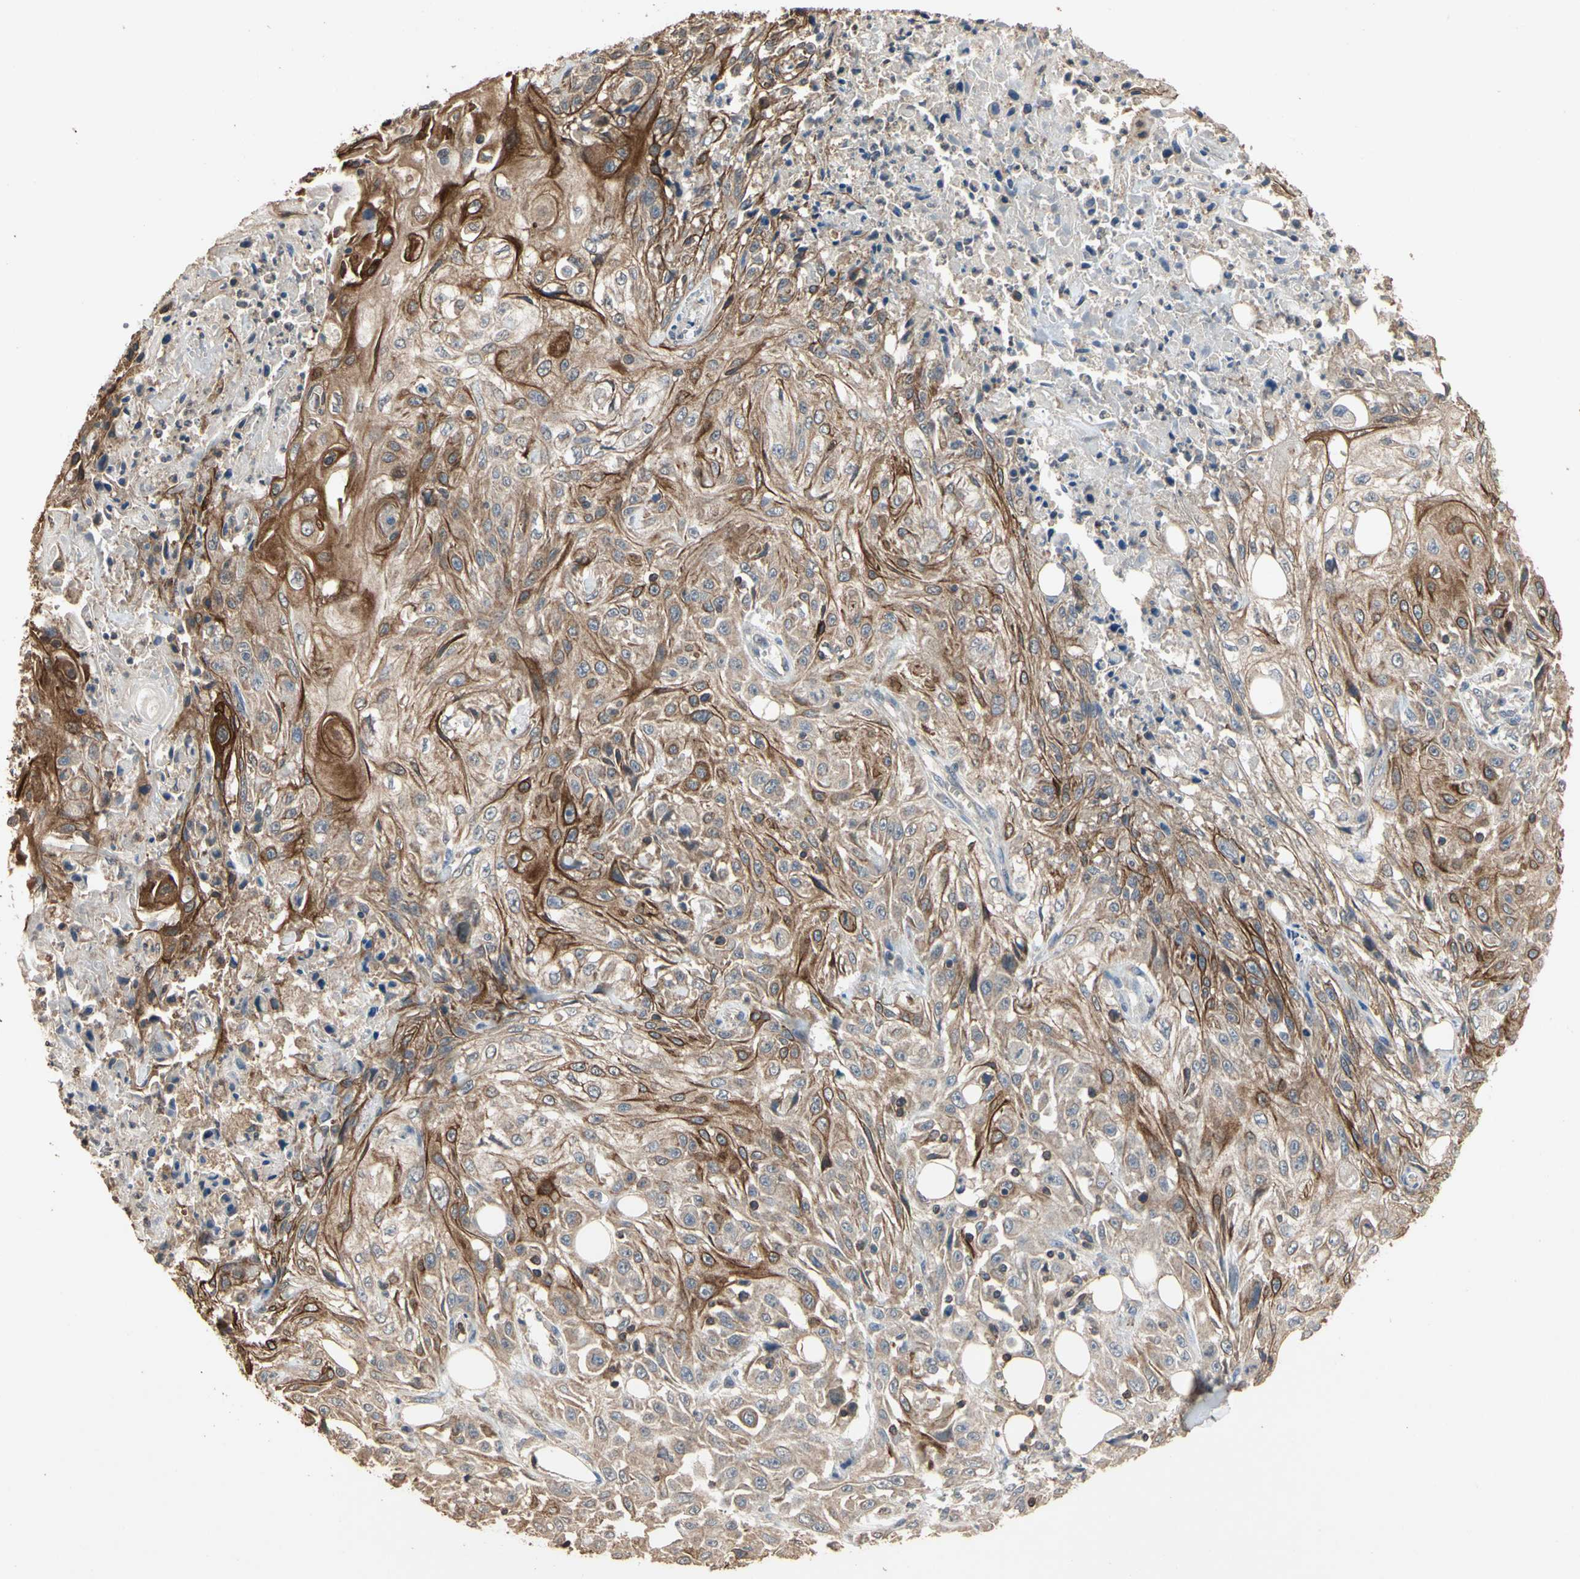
{"staining": {"intensity": "strong", "quantity": "25%-75%", "location": "cytoplasmic/membranous"}, "tissue": "skin cancer", "cell_type": "Tumor cells", "image_type": "cancer", "snomed": [{"axis": "morphology", "description": "Squamous cell carcinoma, NOS"}, {"axis": "morphology", "description": "Squamous cell carcinoma, metastatic, NOS"}, {"axis": "topography", "description": "Skin"}, {"axis": "topography", "description": "Lymph node"}], "caption": "A histopathology image showing strong cytoplasmic/membranous staining in approximately 25%-75% of tumor cells in skin cancer (metastatic squamous cell carcinoma), as visualized by brown immunohistochemical staining.", "gene": "MAP3K10", "patient": {"sex": "male", "age": 75}}